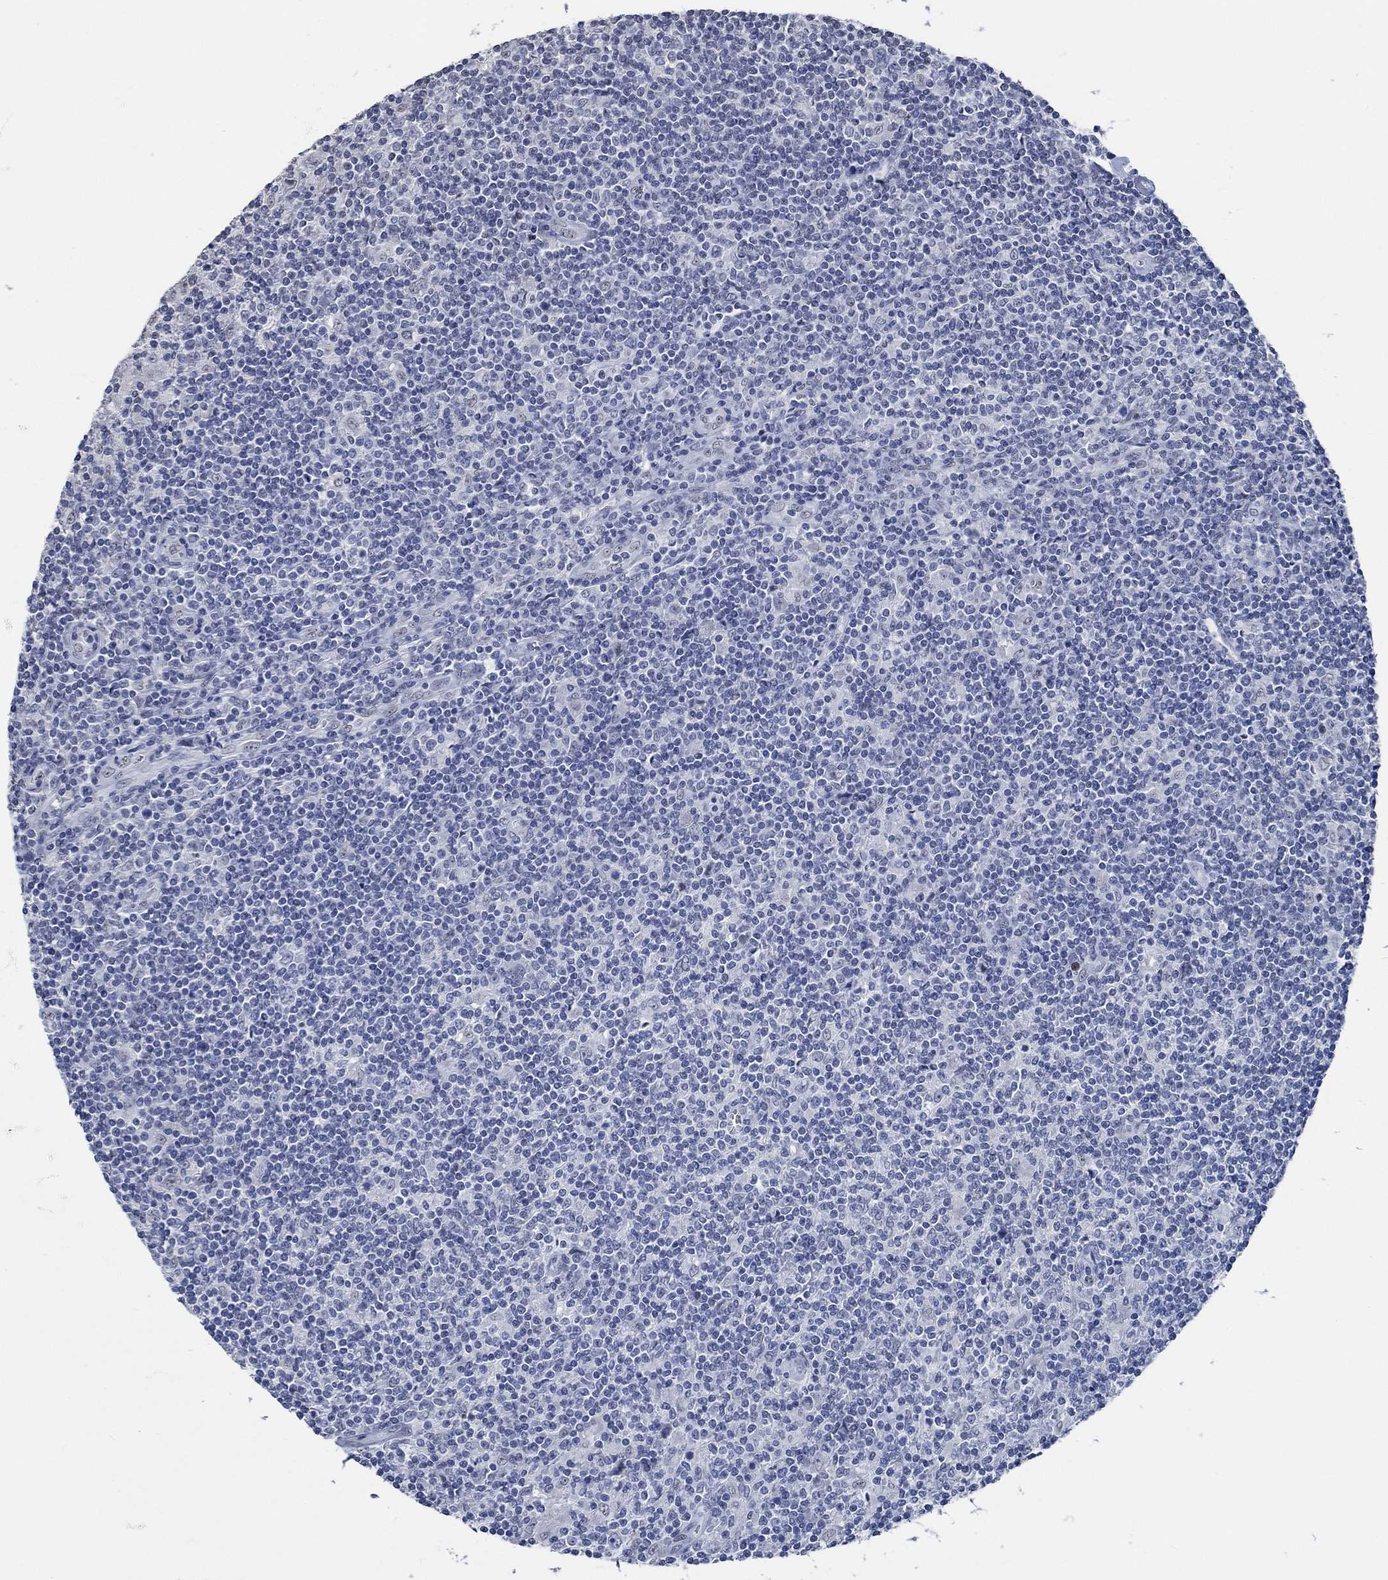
{"staining": {"intensity": "negative", "quantity": "none", "location": "none"}, "tissue": "lymphoma", "cell_type": "Tumor cells", "image_type": "cancer", "snomed": [{"axis": "morphology", "description": "Hodgkin's disease, NOS"}, {"axis": "topography", "description": "Lymph node"}], "caption": "Tumor cells are negative for protein expression in human lymphoma.", "gene": "OBSCN", "patient": {"sex": "male", "age": 40}}